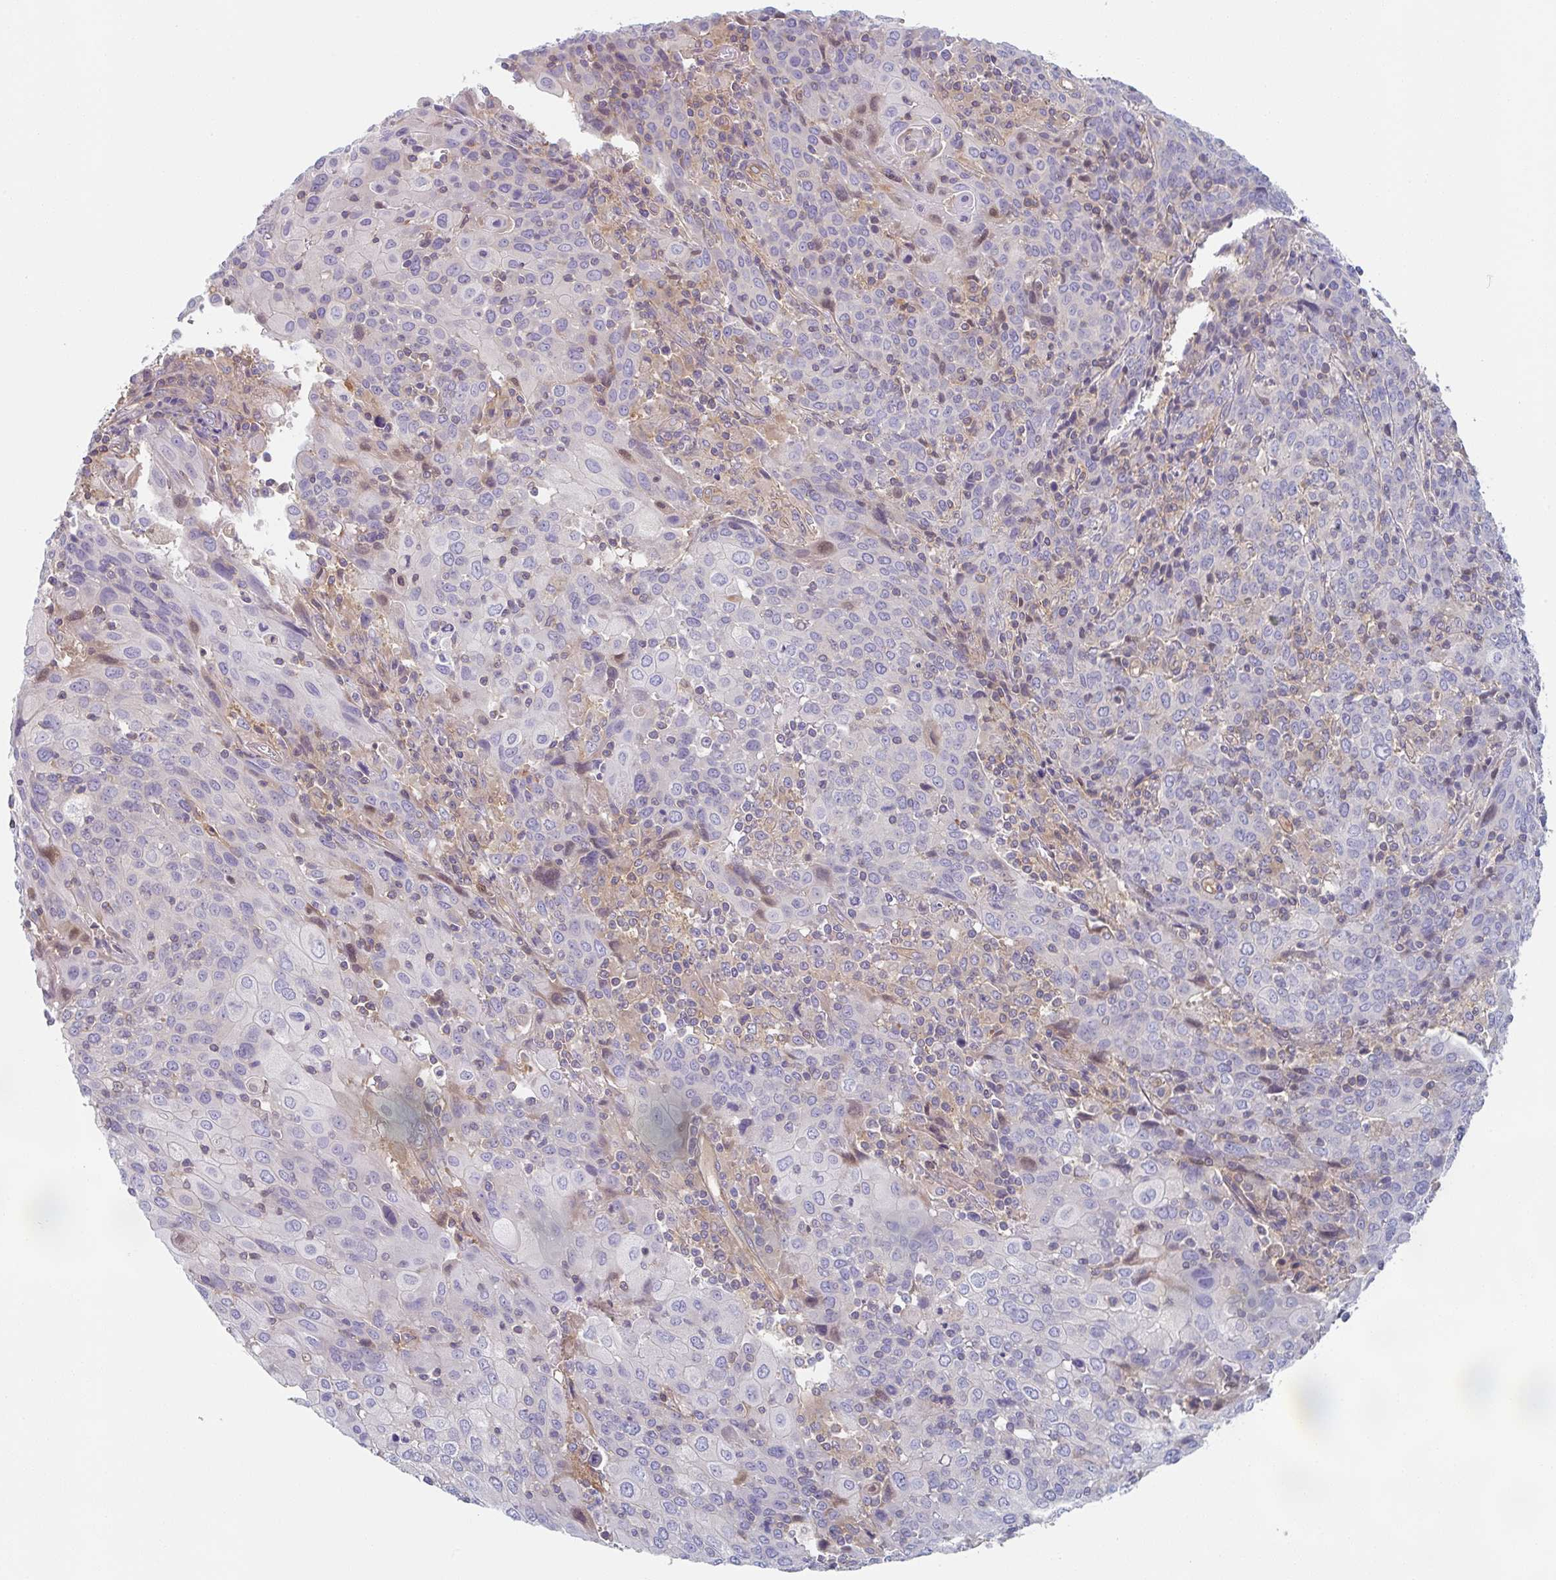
{"staining": {"intensity": "negative", "quantity": "none", "location": "none"}, "tissue": "cervical cancer", "cell_type": "Tumor cells", "image_type": "cancer", "snomed": [{"axis": "morphology", "description": "Squamous cell carcinoma, NOS"}, {"axis": "topography", "description": "Cervix"}], "caption": "The IHC histopathology image has no significant staining in tumor cells of cervical cancer (squamous cell carcinoma) tissue.", "gene": "AMPD2", "patient": {"sex": "female", "age": 67}}